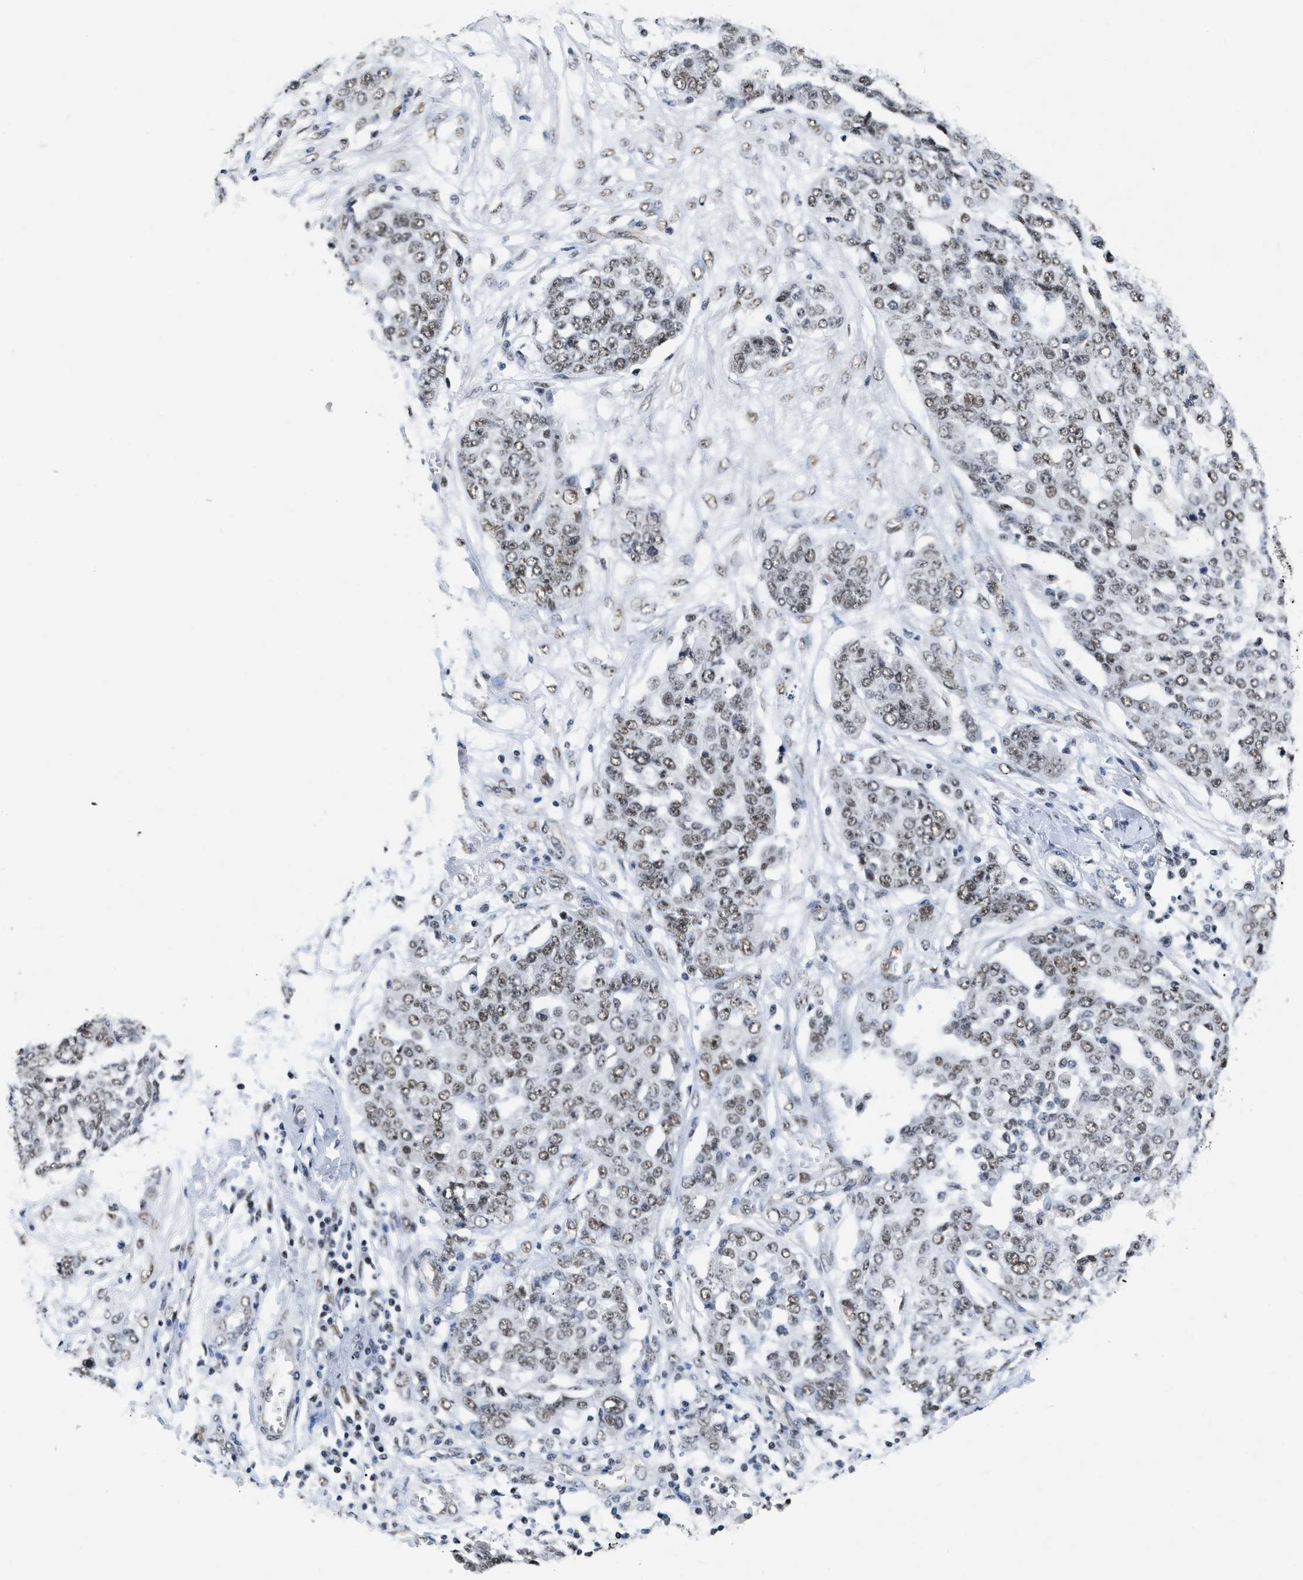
{"staining": {"intensity": "weak", "quantity": ">75%", "location": "nuclear"}, "tissue": "ovarian cancer", "cell_type": "Tumor cells", "image_type": "cancer", "snomed": [{"axis": "morphology", "description": "Cystadenocarcinoma, serous, NOS"}, {"axis": "topography", "description": "Soft tissue"}, {"axis": "topography", "description": "Ovary"}], "caption": "Immunohistochemistry (IHC) image of neoplastic tissue: human ovarian cancer stained using IHC reveals low levels of weak protein expression localized specifically in the nuclear of tumor cells, appearing as a nuclear brown color.", "gene": "CCNE1", "patient": {"sex": "female", "age": 57}}